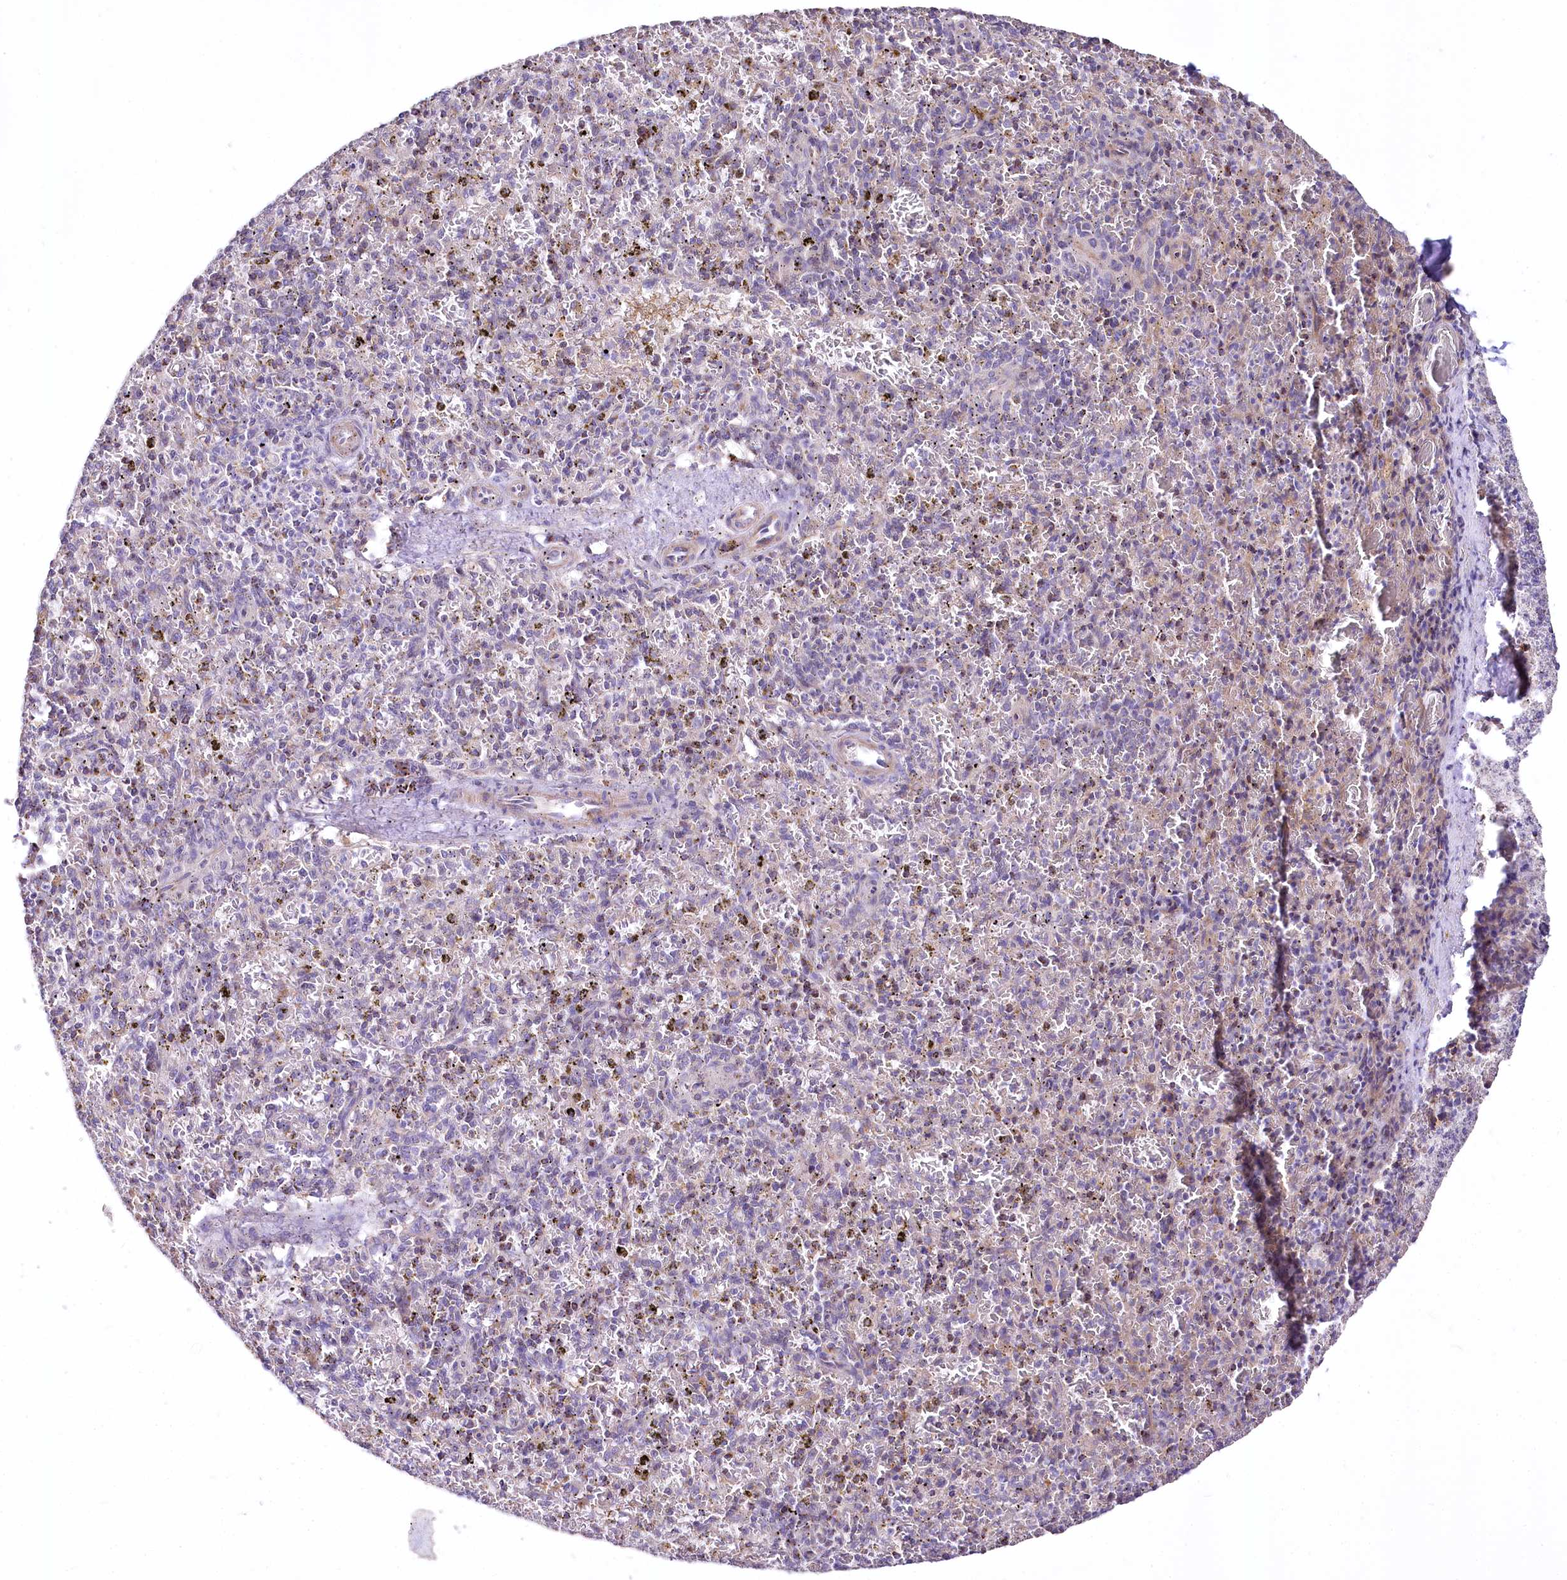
{"staining": {"intensity": "weak", "quantity": "<25%", "location": "cytoplasmic/membranous"}, "tissue": "spleen", "cell_type": "Cells in red pulp", "image_type": "normal", "snomed": [{"axis": "morphology", "description": "Normal tissue, NOS"}, {"axis": "topography", "description": "Spleen"}], "caption": "Benign spleen was stained to show a protein in brown. There is no significant expression in cells in red pulp. (DAB (3,3'-diaminobenzidine) IHC with hematoxylin counter stain).", "gene": "PTER", "patient": {"sex": "male", "age": 72}}